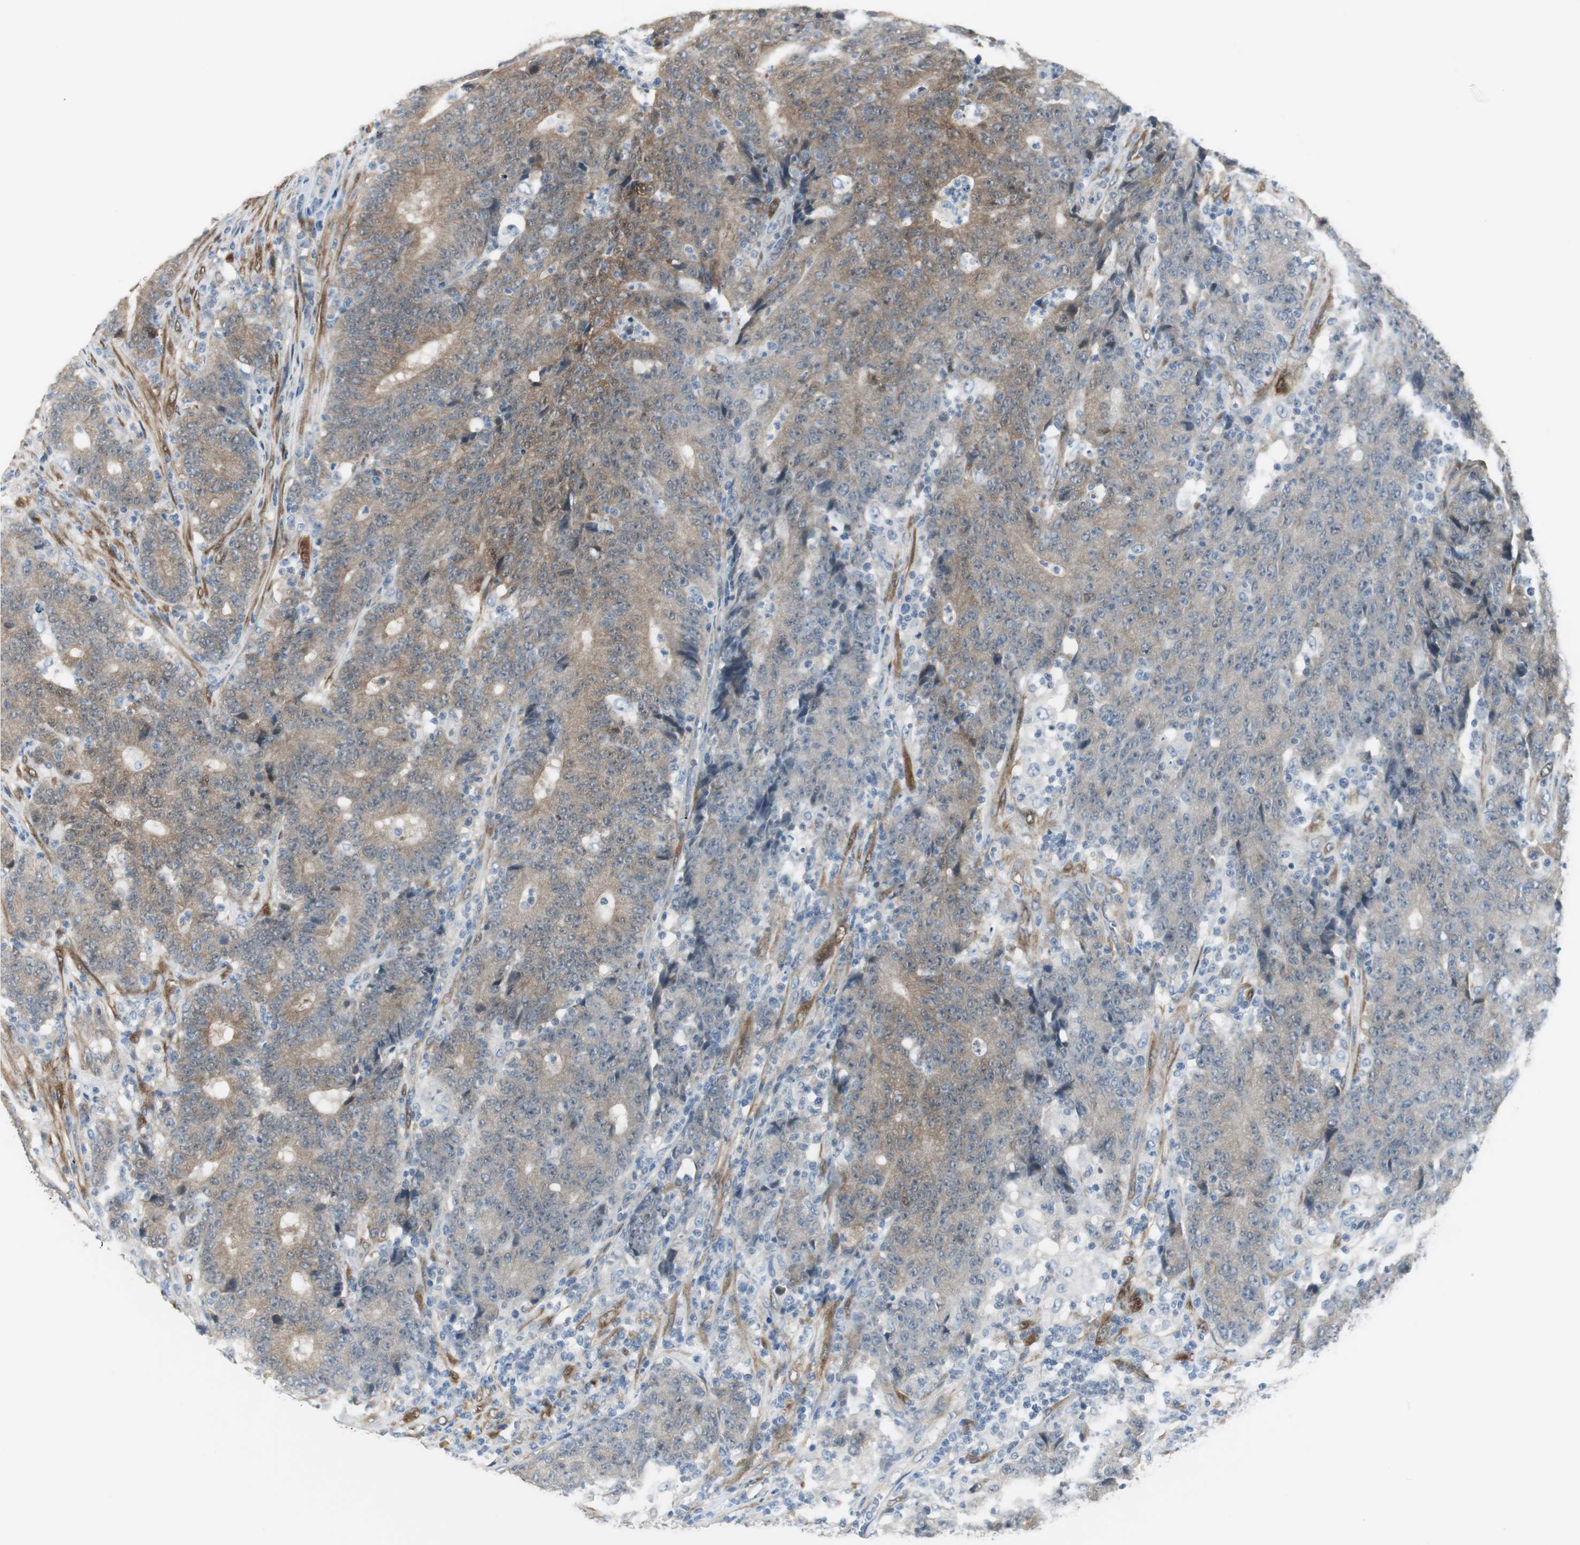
{"staining": {"intensity": "weak", "quantity": "25%-75%", "location": "cytoplasmic/membranous"}, "tissue": "colorectal cancer", "cell_type": "Tumor cells", "image_type": "cancer", "snomed": [{"axis": "morphology", "description": "Normal tissue, NOS"}, {"axis": "morphology", "description": "Adenocarcinoma, NOS"}, {"axis": "topography", "description": "Colon"}], "caption": "This micrograph exhibits colorectal cancer stained with immunohistochemistry (IHC) to label a protein in brown. The cytoplasmic/membranous of tumor cells show weak positivity for the protein. Nuclei are counter-stained blue.", "gene": "FHL2", "patient": {"sex": "female", "age": 75}}